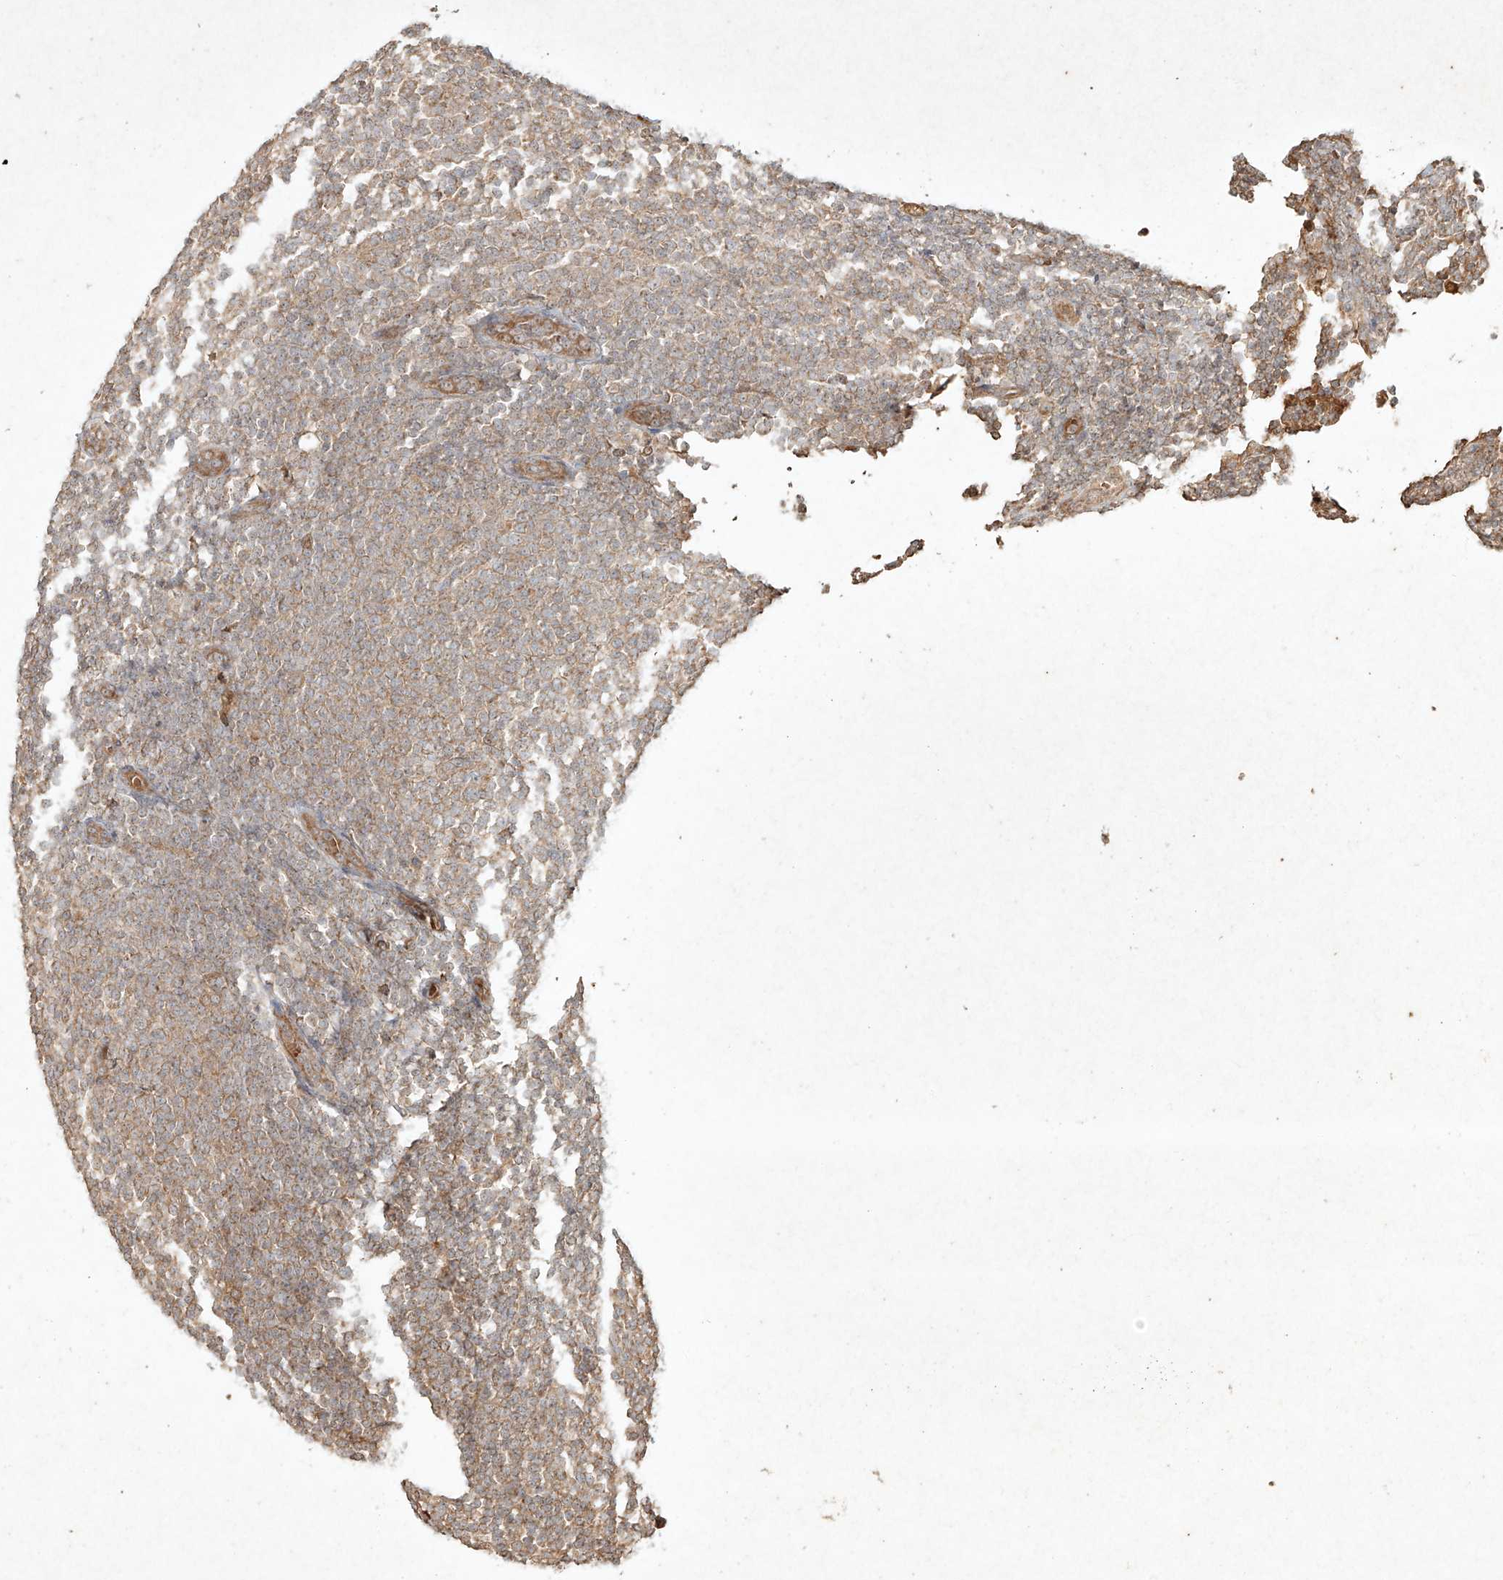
{"staining": {"intensity": "weak", "quantity": "25%-75%", "location": "cytoplasmic/membranous"}, "tissue": "lymphoma", "cell_type": "Tumor cells", "image_type": "cancer", "snomed": [{"axis": "morphology", "description": "Malignant lymphoma, non-Hodgkin's type, Low grade"}, {"axis": "topography", "description": "Lymph node"}], "caption": "Immunohistochemical staining of lymphoma reveals weak cytoplasmic/membranous protein expression in approximately 25%-75% of tumor cells.", "gene": "CYYR1", "patient": {"sex": "male", "age": 66}}